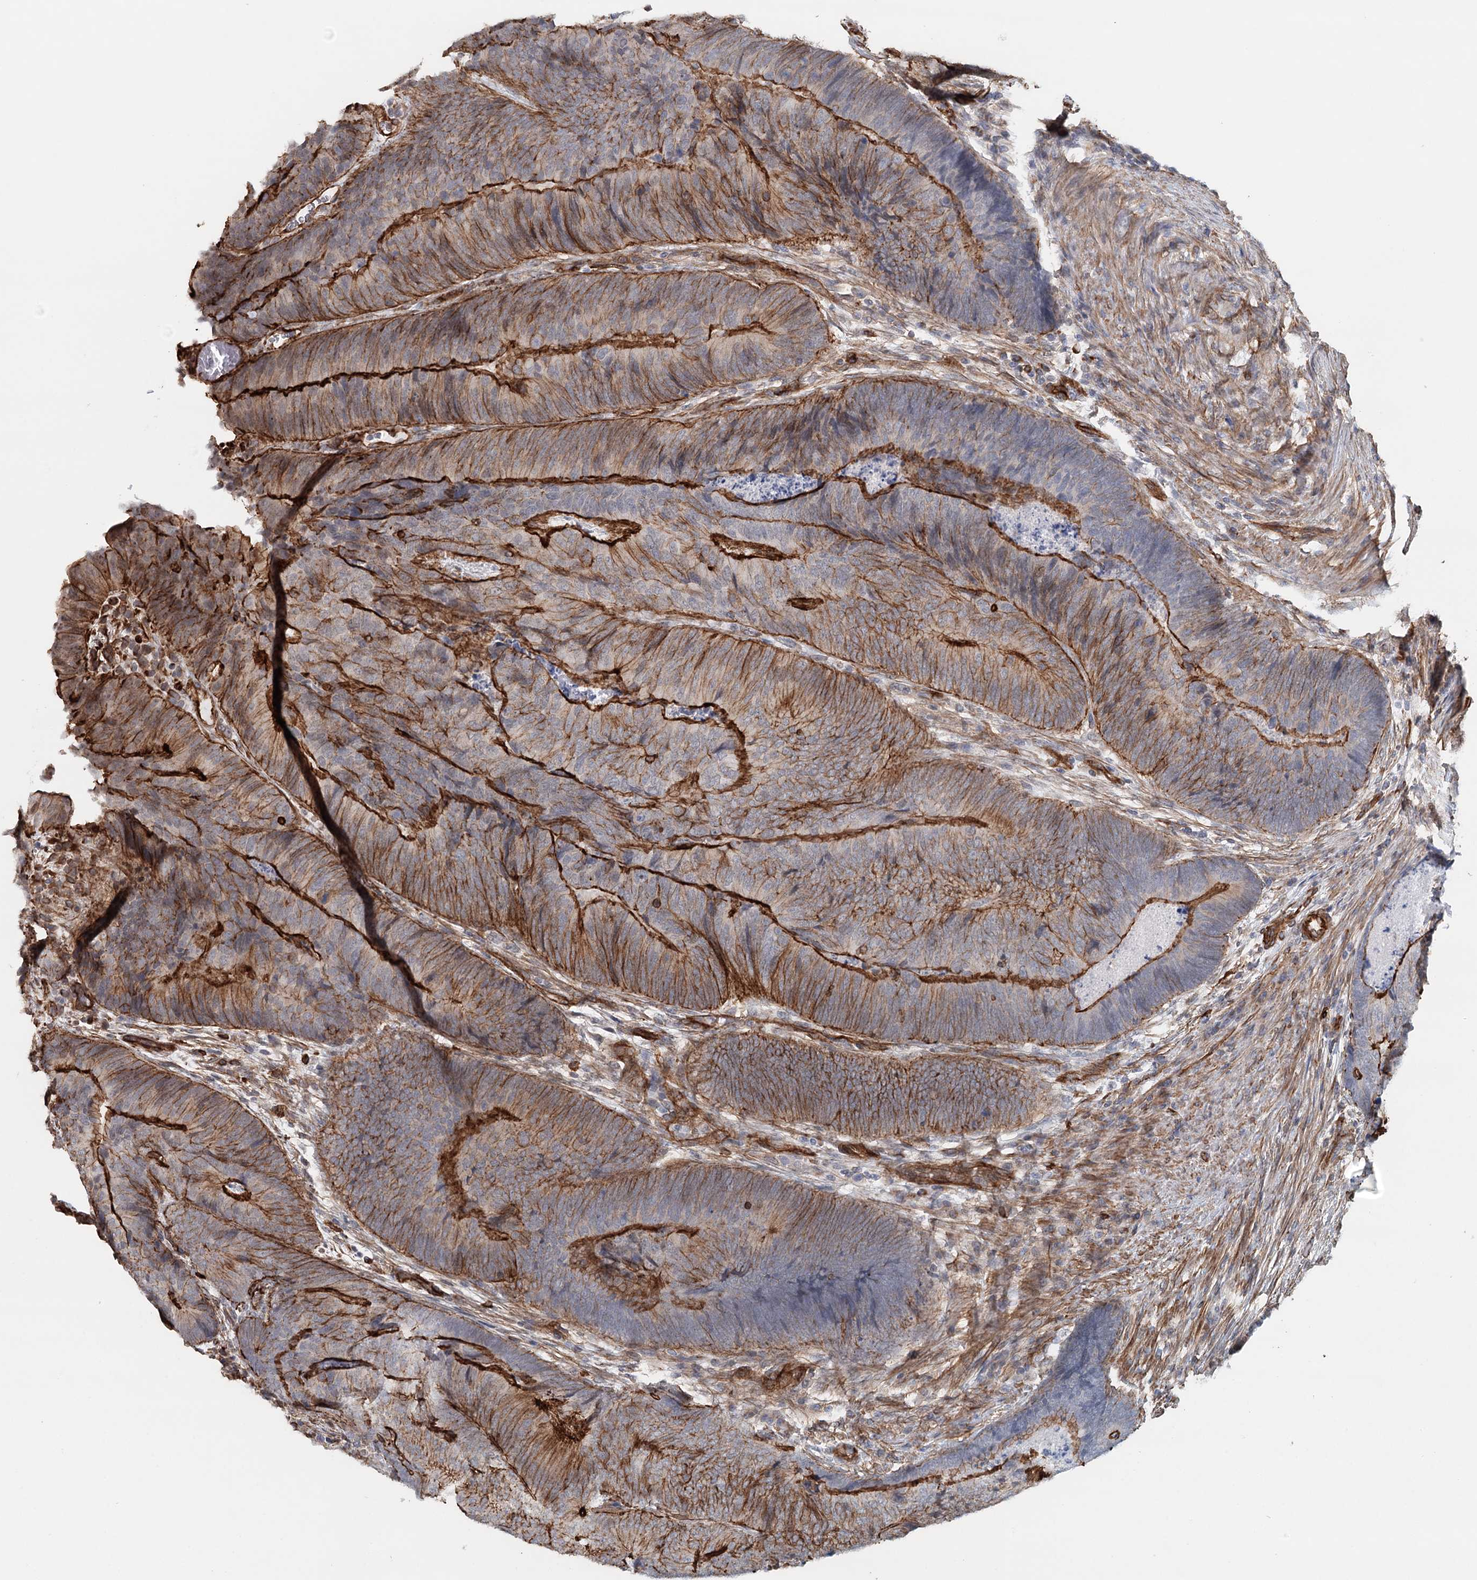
{"staining": {"intensity": "strong", "quantity": ">75%", "location": "cytoplasmic/membranous"}, "tissue": "colorectal cancer", "cell_type": "Tumor cells", "image_type": "cancer", "snomed": [{"axis": "morphology", "description": "Adenocarcinoma, NOS"}, {"axis": "topography", "description": "Colon"}], "caption": "A brown stain labels strong cytoplasmic/membranous positivity of a protein in human colorectal cancer (adenocarcinoma) tumor cells.", "gene": "SYNPO", "patient": {"sex": "female", "age": 67}}